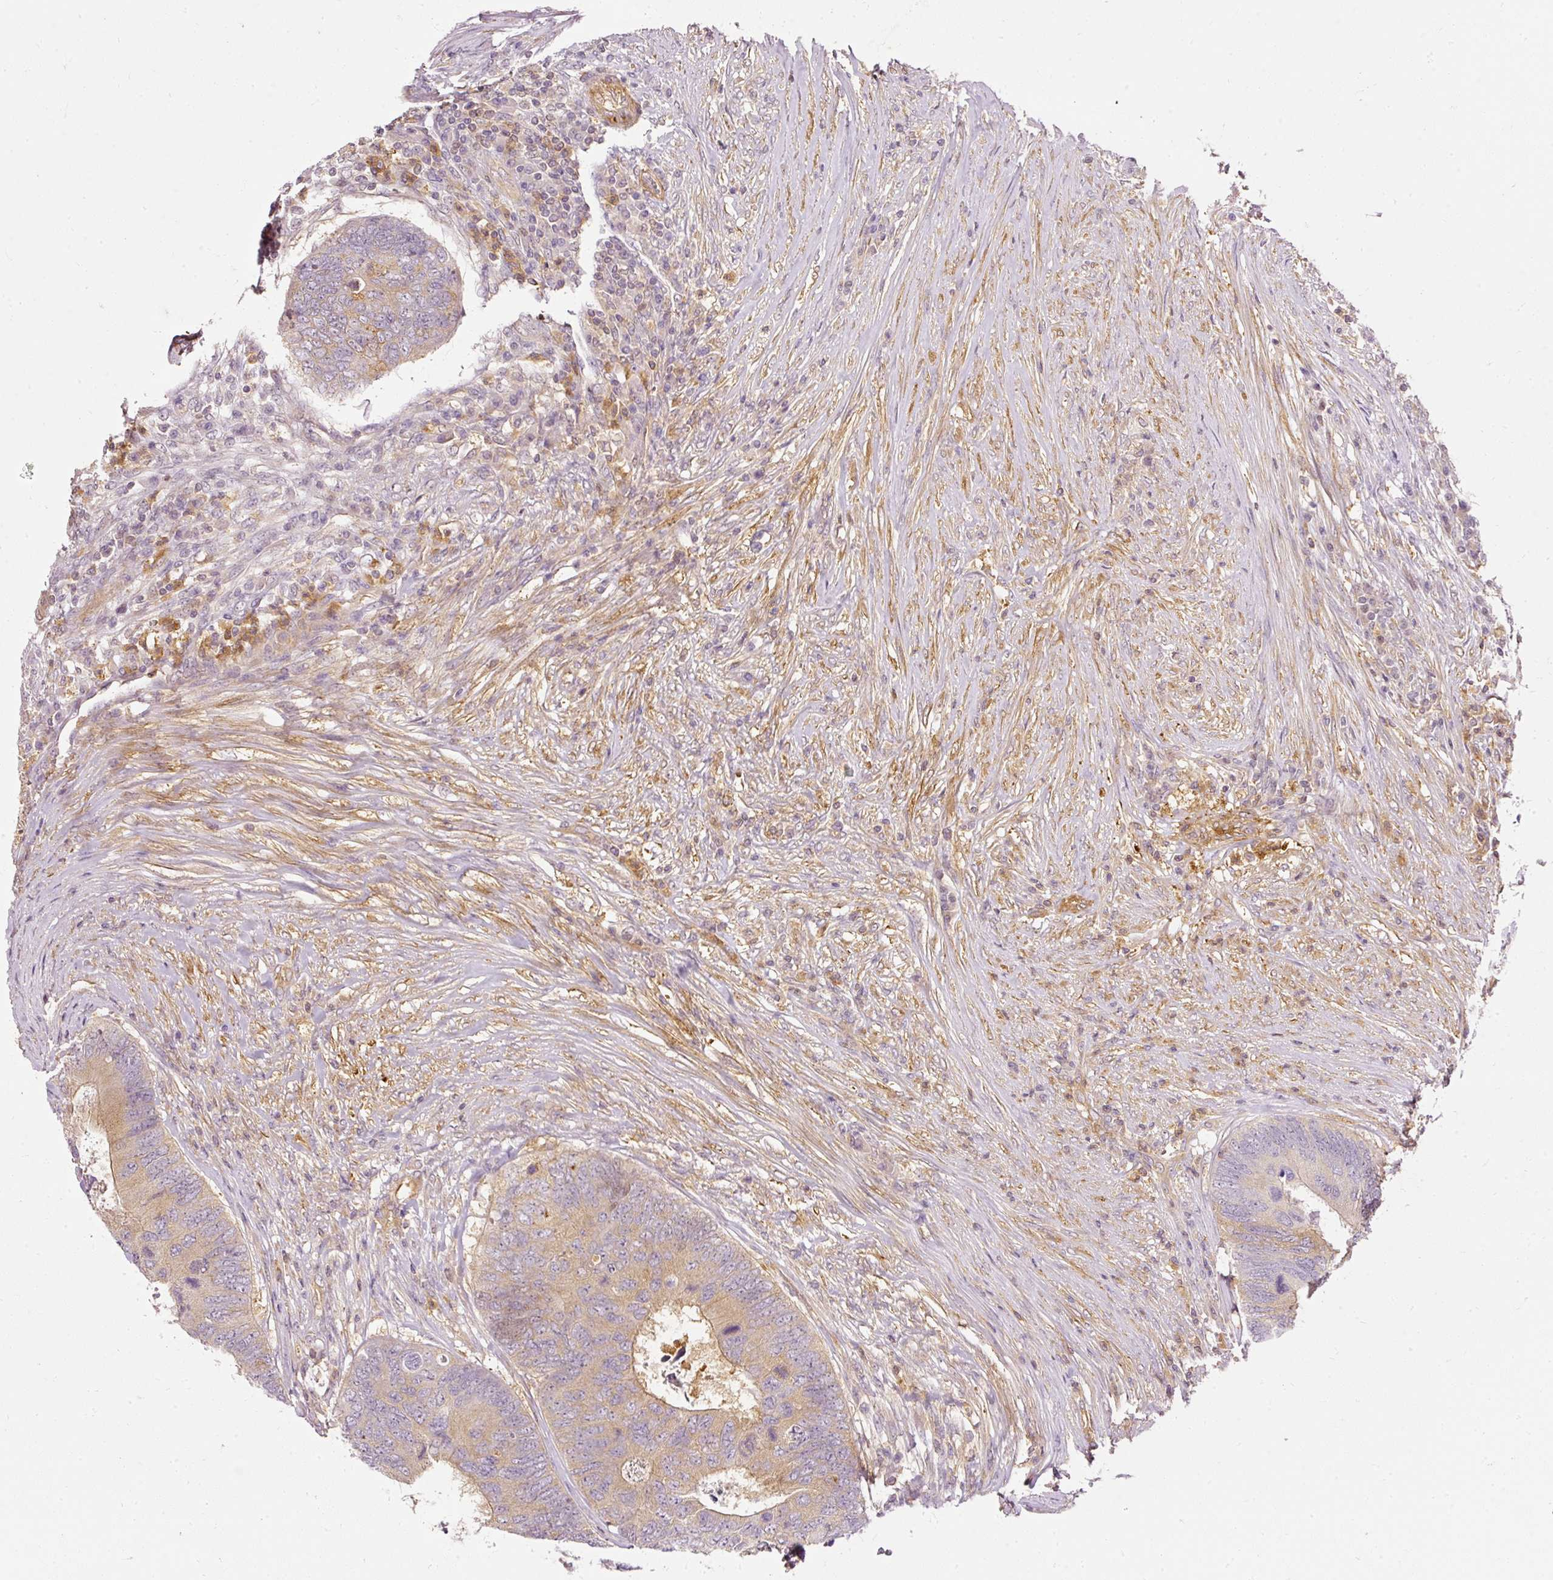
{"staining": {"intensity": "moderate", "quantity": "<25%", "location": "cytoplasmic/membranous"}, "tissue": "colorectal cancer", "cell_type": "Tumor cells", "image_type": "cancer", "snomed": [{"axis": "morphology", "description": "Adenocarcinoma, NOS"}, {"axis": "topography", "description": "Colon"}], "caption": "A photomicrograph of colorectal adenocarcinoma stained for a protein displays moderate cytoplasmic/membranous brown staining in tumor cells. The staining was performed using DAB (3,3'-diaminobenzidine) to visualize the protein expression in brown, while the nuclei were stained in blue with hematoxylin (Magnification: 20x).", "gene": "ARMH3", "patient": {"sex": "female", "age": 67}}